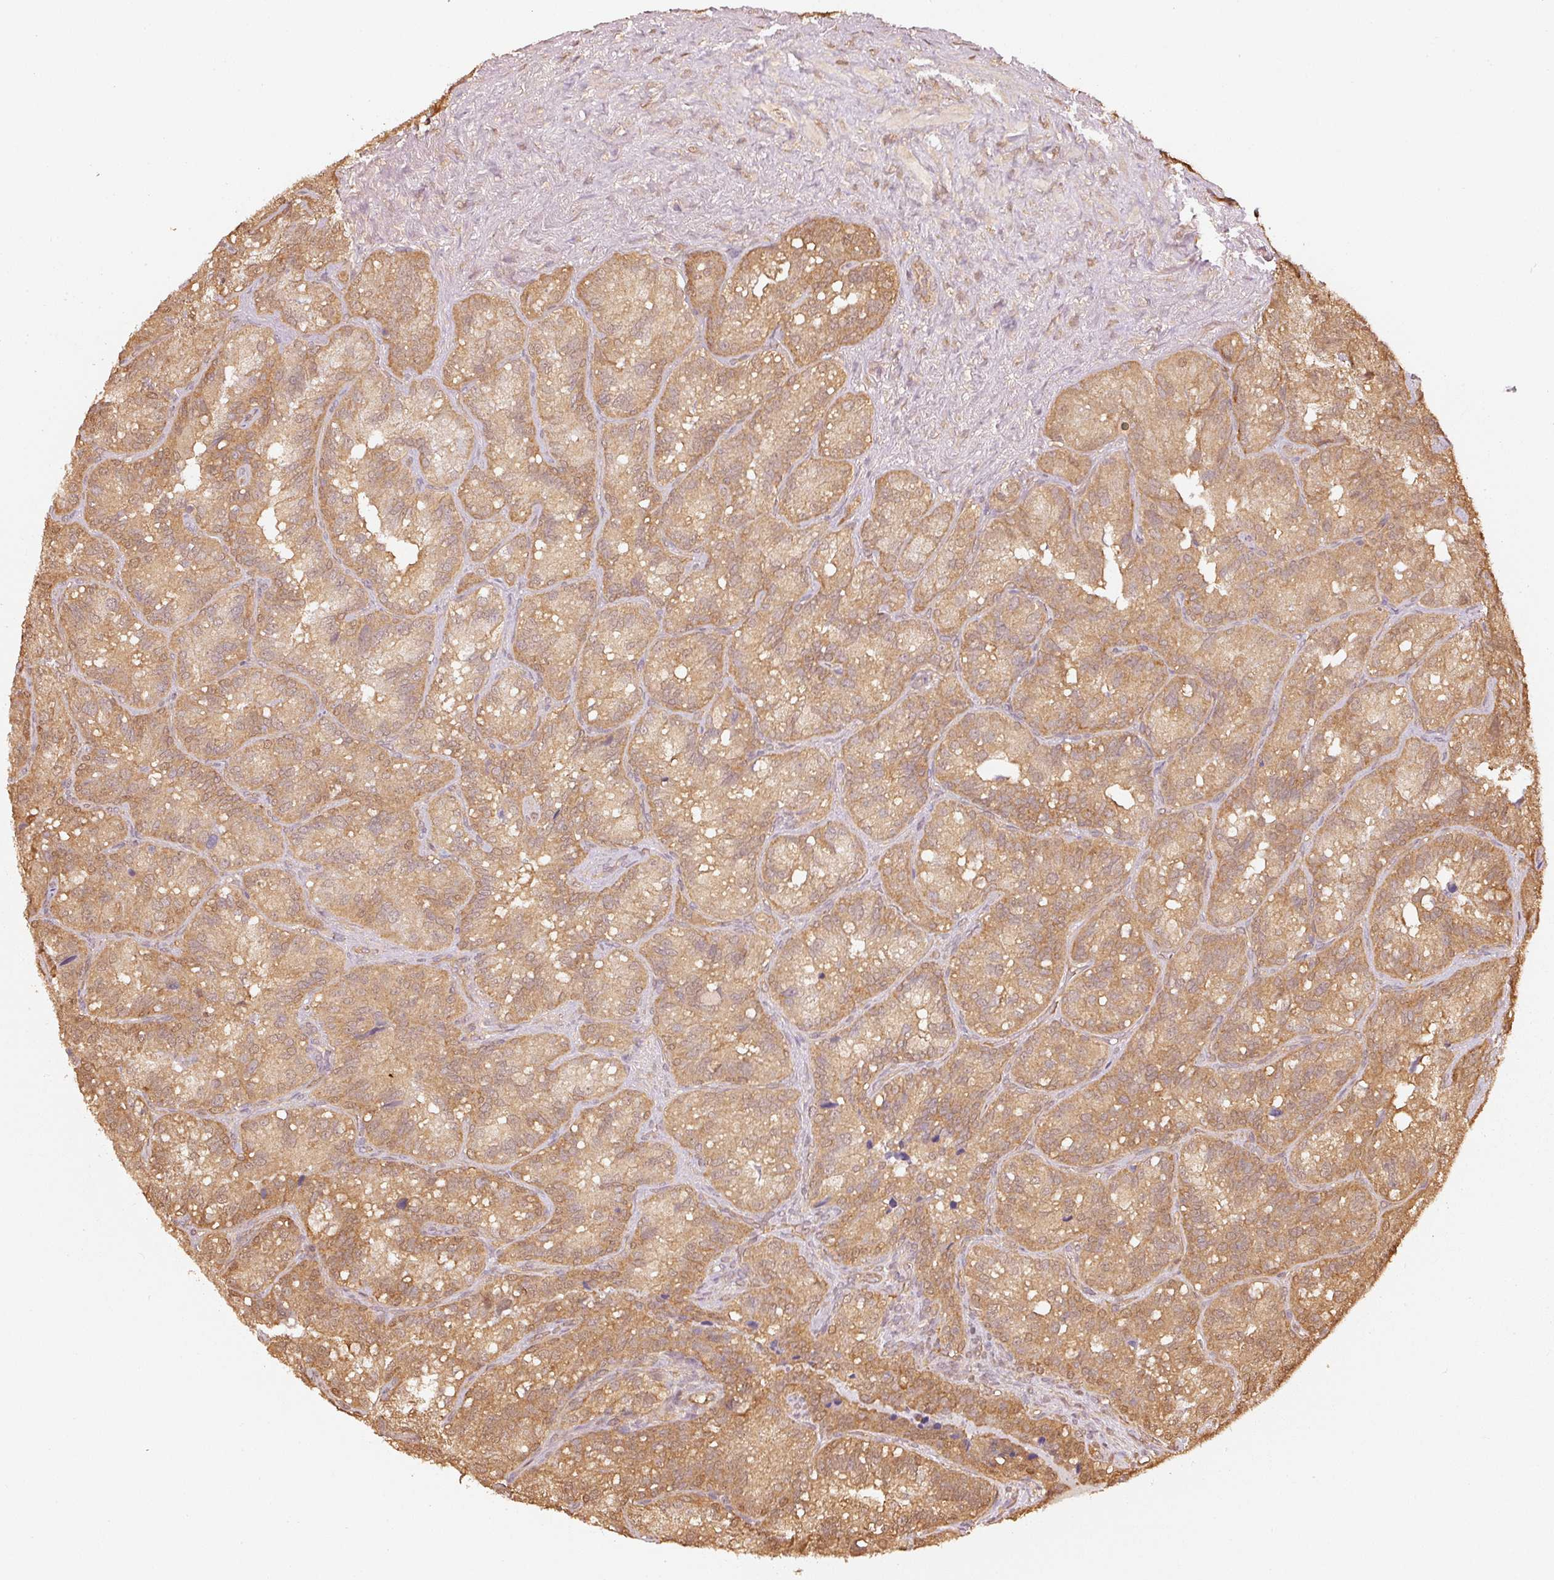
{"staining": {"intensity": "moderate", "quantity": ">75%", "location": "cytoplasmic/membranous,nuclear"}, "tissue": "seminal vesicle", "cell_type": "Glandular cells", "image_type": "normal", "snomed": [{"axis": "morphology", "description": "Normal tissue, NOS"}, {"axis": "topography", "description": "Seminal veicle"}], "caption": "Unremarkable seminal vesicle was stained to show a protein in brown. There is medium levels of moderate cytoplasmic/membranous,nuclear expression in approximately >75% of glandular cells. The protein of interest is shown in brown color, while the nuclei are stained blue.", "gene": "STAU1", "patient": {"sex": "male", "age": 69}}